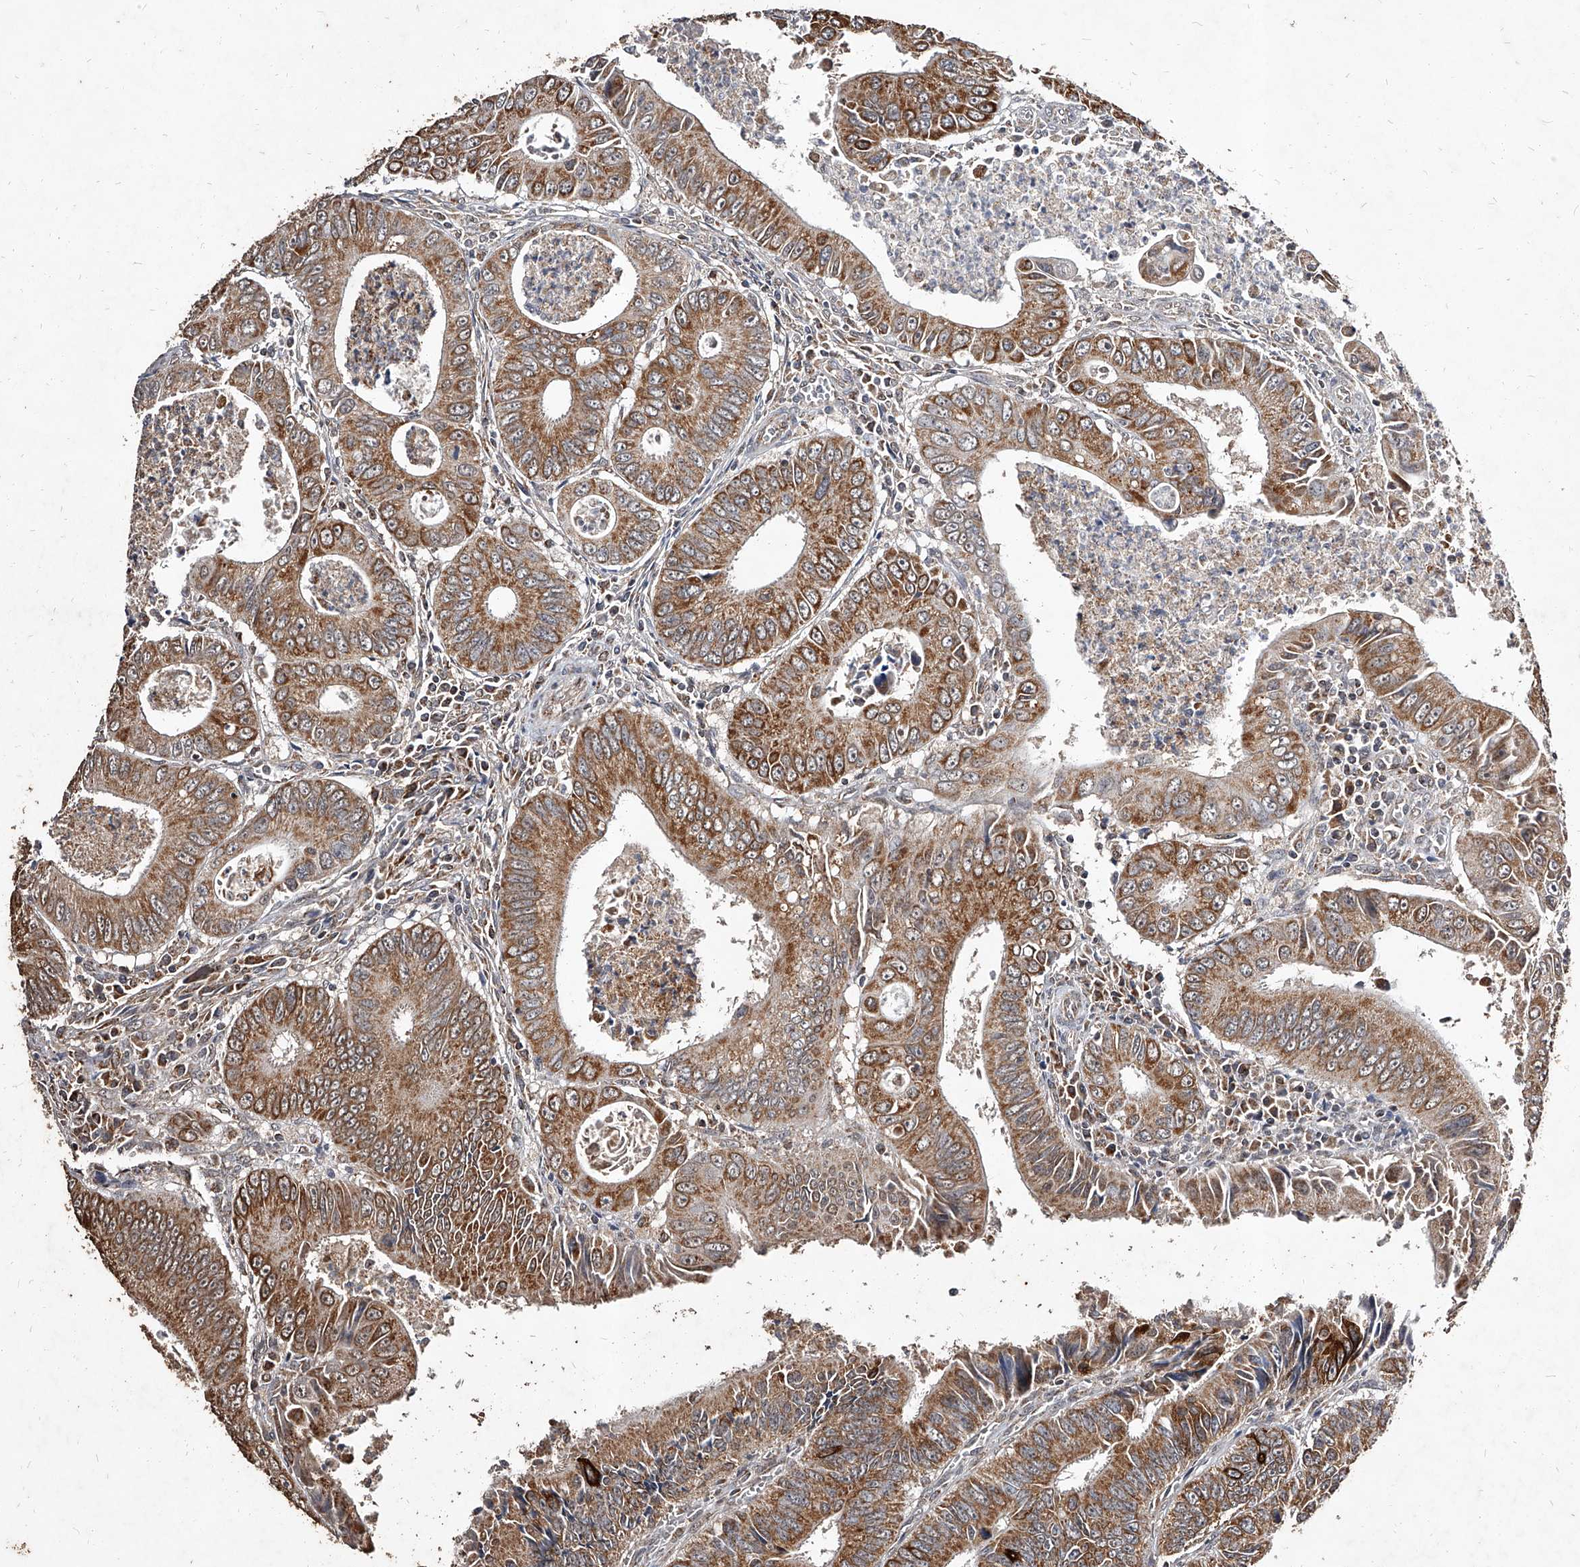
{"staining": {"intensity": "moderate", "quantity": ">75%", "location": "cytoplasmic/membranous"}, "tissue": "colorectal cancer", "cell_type": "Tumor cells", "image_type": "cancer", "snomed": [{"axis": "morphology", "description": "Inflammation, NOS"}, {"axis": "morphology", "description": "Adenocarcinoma, NOS"}, {"axis": "topography", "description": "Colon"}], "caption": "Colorectal adenocarcinoma stained with a brown dye displays moderate cytoplasmic/membranous positive positivity in approximately >75% of tumor cells.", "gene": "GPR183", "patient": {"sex": "male", "age": 72}}